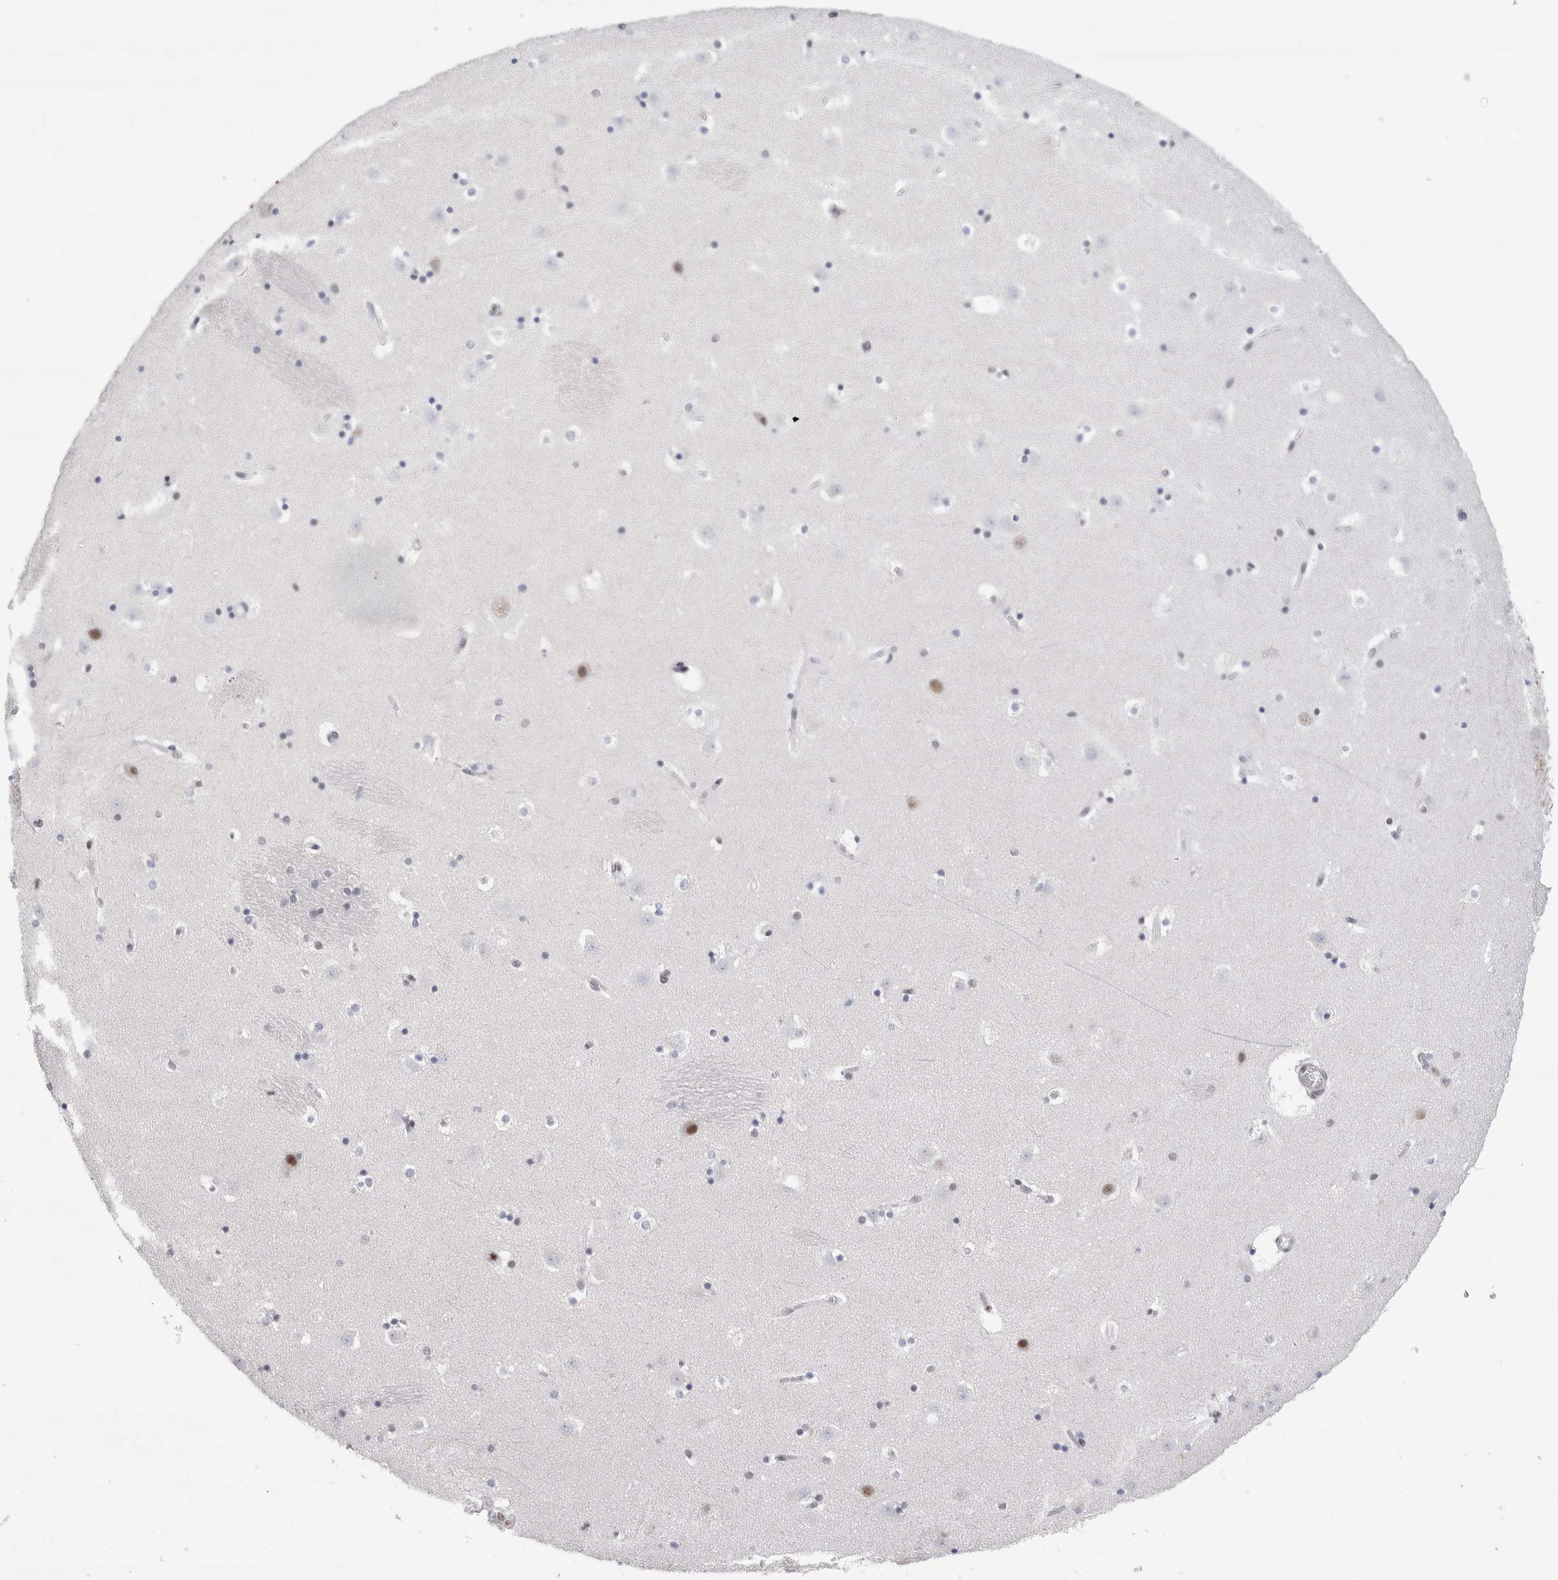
{"staining": {"intensity": "moderate", "quantity": "<25%", "location": "nuclear"}, "tissue": "caudate", "cell_type": "Glial cells", "image_type": "normal", "snomed": [{"axis": "morphology", "description": "Normal tissue, NOS"}, {"axis": "topography", "description": "Lateral ventricle wall"}], "caption": "Immunohistochemistry (IHC) micrograph of unremarkable caudate stained for a protein (brown), which exhibits low levels of moderate nuclear expression in about <25% of glial cells.", "gene": "RBM6", "patient": {"sex": "male", "age": 45}}